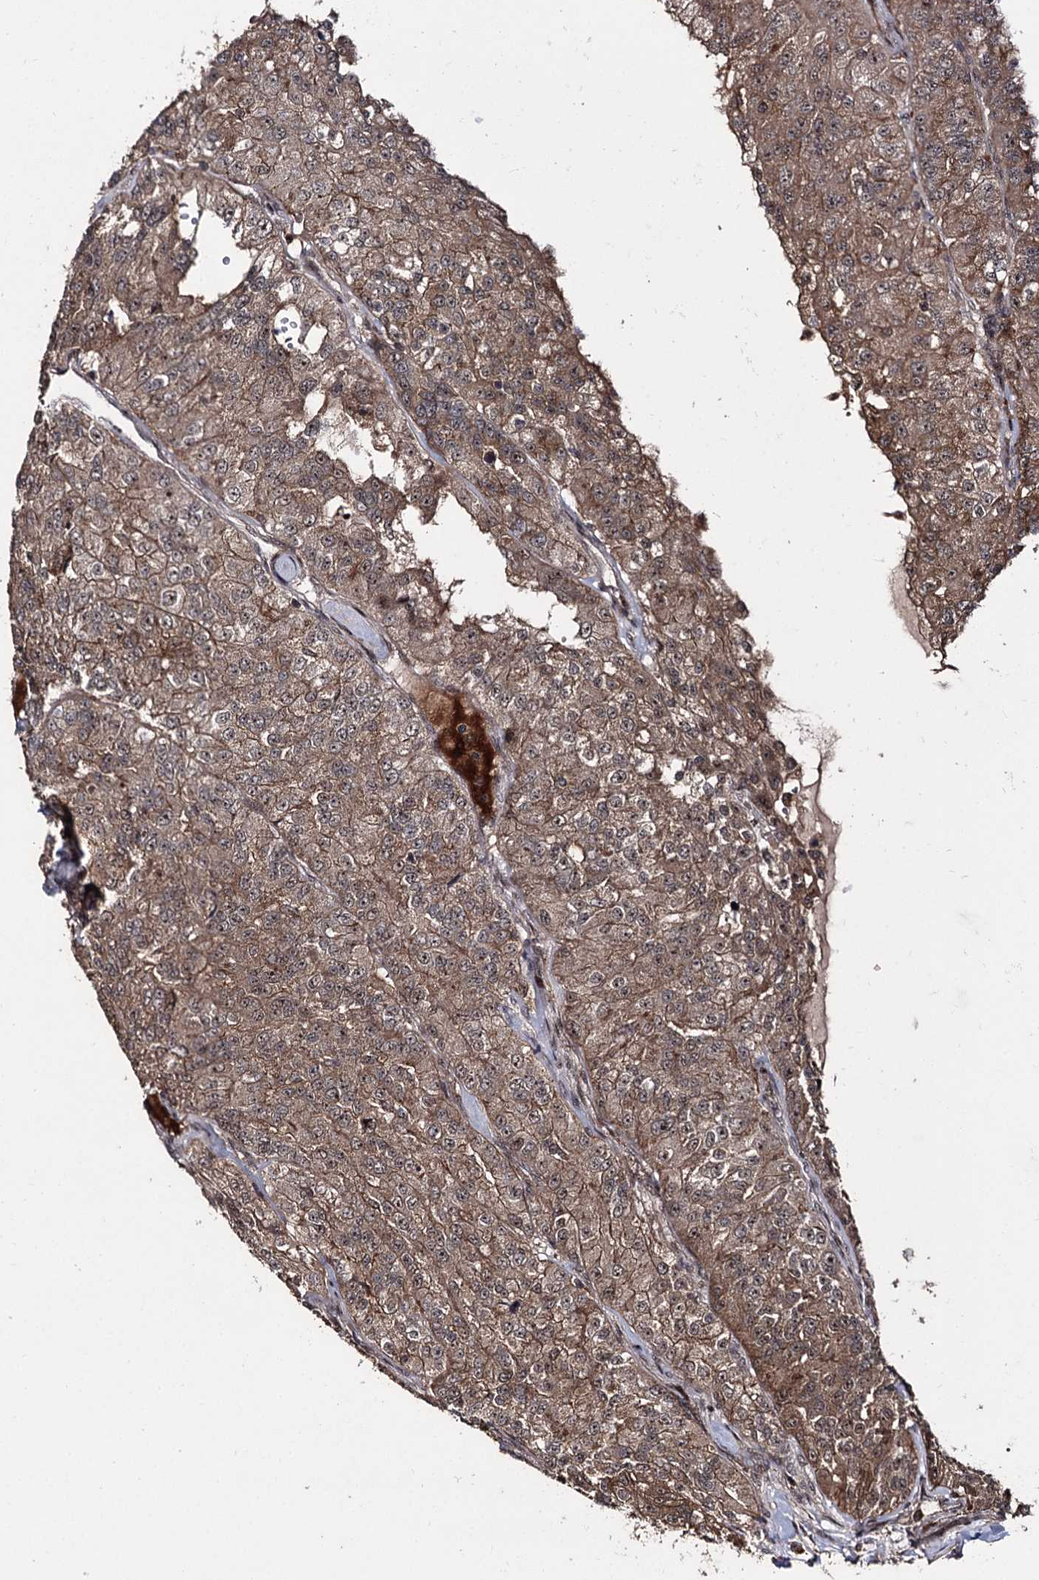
{"staining": {"intensity": "moderate", "quantity": ">75%", "location": "cytoplasmic/membranous,nuclear"}, "tissue": "renal cancer", "cell_type": "Tumor cells", "image_type": "cancer", "snomed": [{"axis": "morphology", "description": "Adenocarcinoma, NOS"}, {"axis": "topography", "description": "Kidney"}], "caption": "Protein expression analysis of renal adenocarcinoma reveals moderate cytoplasmic/membranous and nuclear positivity in about >75% of tumor cells. (Brightfield microscopy of DAB IHC at high magnification).", "gene": "MKNK2", "patient": {"sex": "female", "age": 63}}